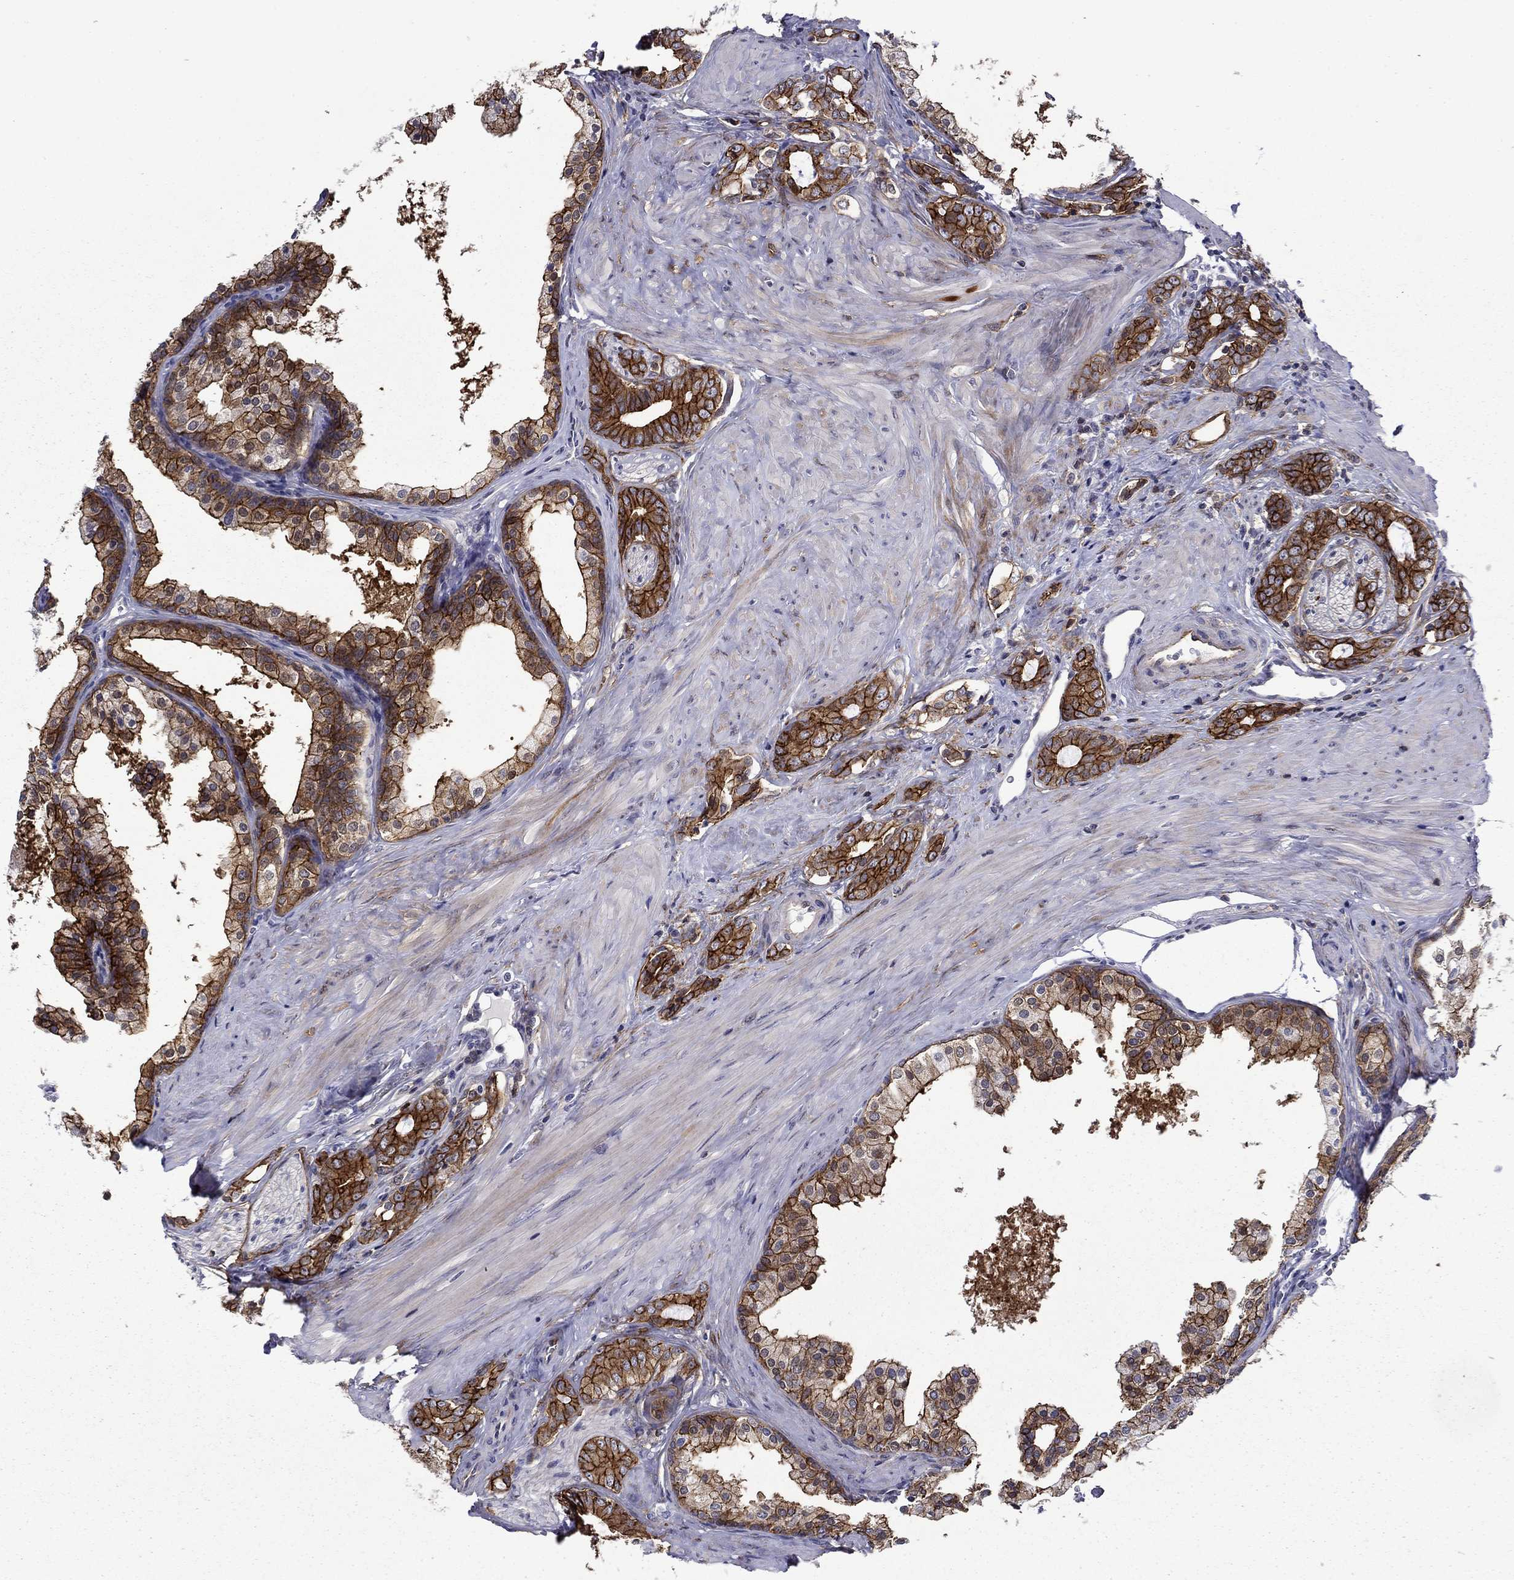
{"staining": {"intensity": "strong", "quantity": ">75%", "location": "cytoplasmic/membranous"}, "tissue": "prostate cancer", "cell_type": "Tumor cells", "image_type": "cancer", "snomed": [{"axis": "morphology", "description": "Adenocarcinoma, NOS"}, {"axis": "topography", "description": "Prostate"}], "caption": "A high-resolution photomicrograph shows immunohistochemistry (IHC) staining of adenocarcinoma (prostate), which demonstrates strong cytoplasmic/membranous staining in approximately >75% of tumor cells.", "gene": "LMO7", "patient": {"sex": "male", "age": 55}}